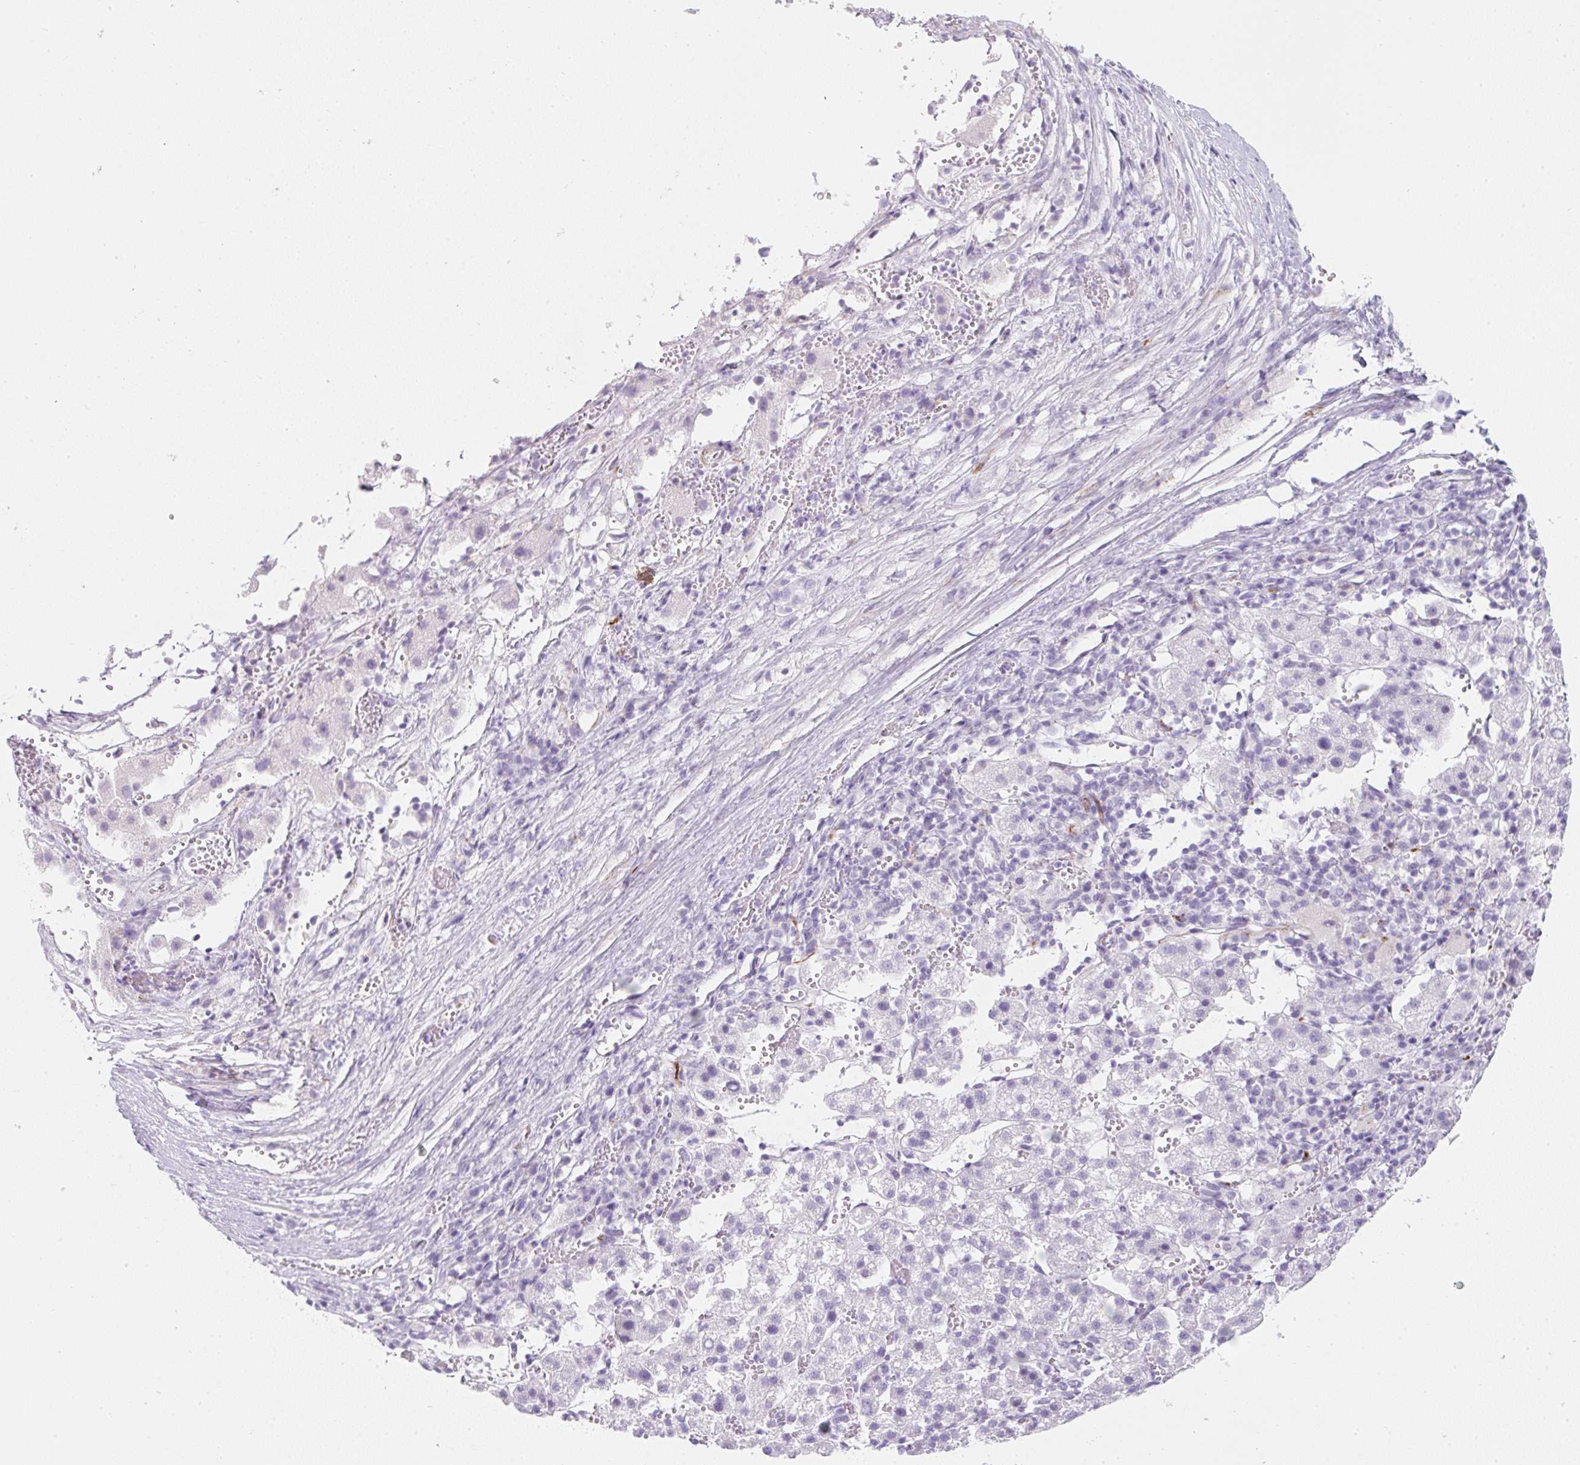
{"staining": {"intensity": "negative", "quantity": "none", "location": "none"}, "tissue": "liver cancer", "cell_type": "Tumor cells", "image_type": "cancer", "snomed": [{"axis": "morphology", "description": "Carcinoma, Hepatocellular, NOS"}, {"axis": "topography", "description": "Liver"}], "caption": "This is an immunohistochemistry (IHC) photomicrograph of human liver cancer. There is no staining in tumor cells.", "gene": "ZNF689", "patient": {"sex": "female", "age": 58}}